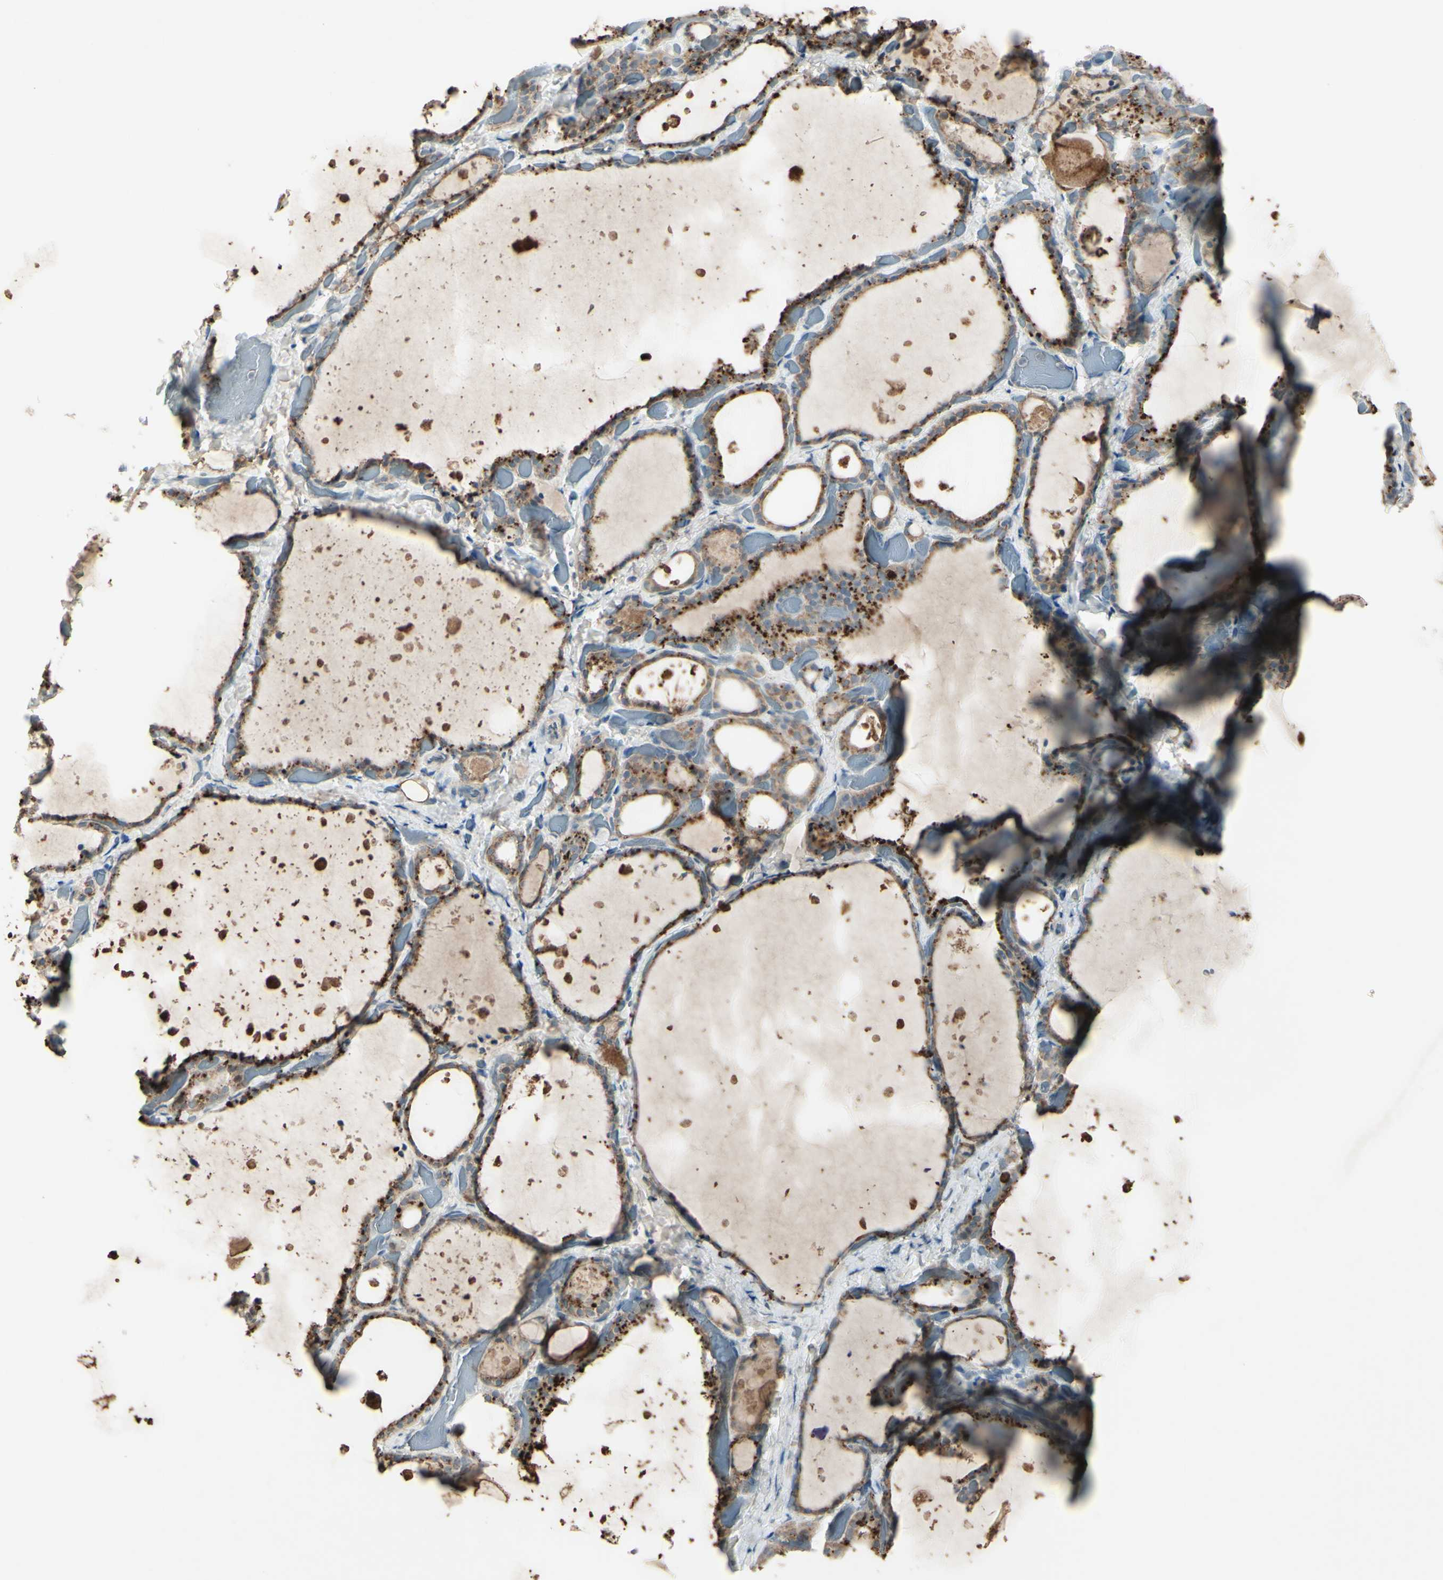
{"staining": {"intensity": "moderate", "quantity": ">75%", "location": "cytoplasmic/membranous"}, "tissue": "thyroid gland", "cell_type": "Glandular cells", "image_type": "normal", "snomed": [{"axis": "morphology", "description": "Normal tissue, NOS"}, {"axis": "topography", "description": "Thyroid gland"}], "caption": "Immunohistochemistry (IHC) staining of normal thyroid gland, which displays medium levels of moderate cytoplasmic/membranous positivity in about >75% of glandular cells indicating moderate cytoplasmic/membranous protein staining. The staining was performed using DAB (brown) for protein detection and nuclei were counterstained in hematoxylin (blue).", "gene": "TIMM21", "patient": {"sex": "female", "age": 44}}